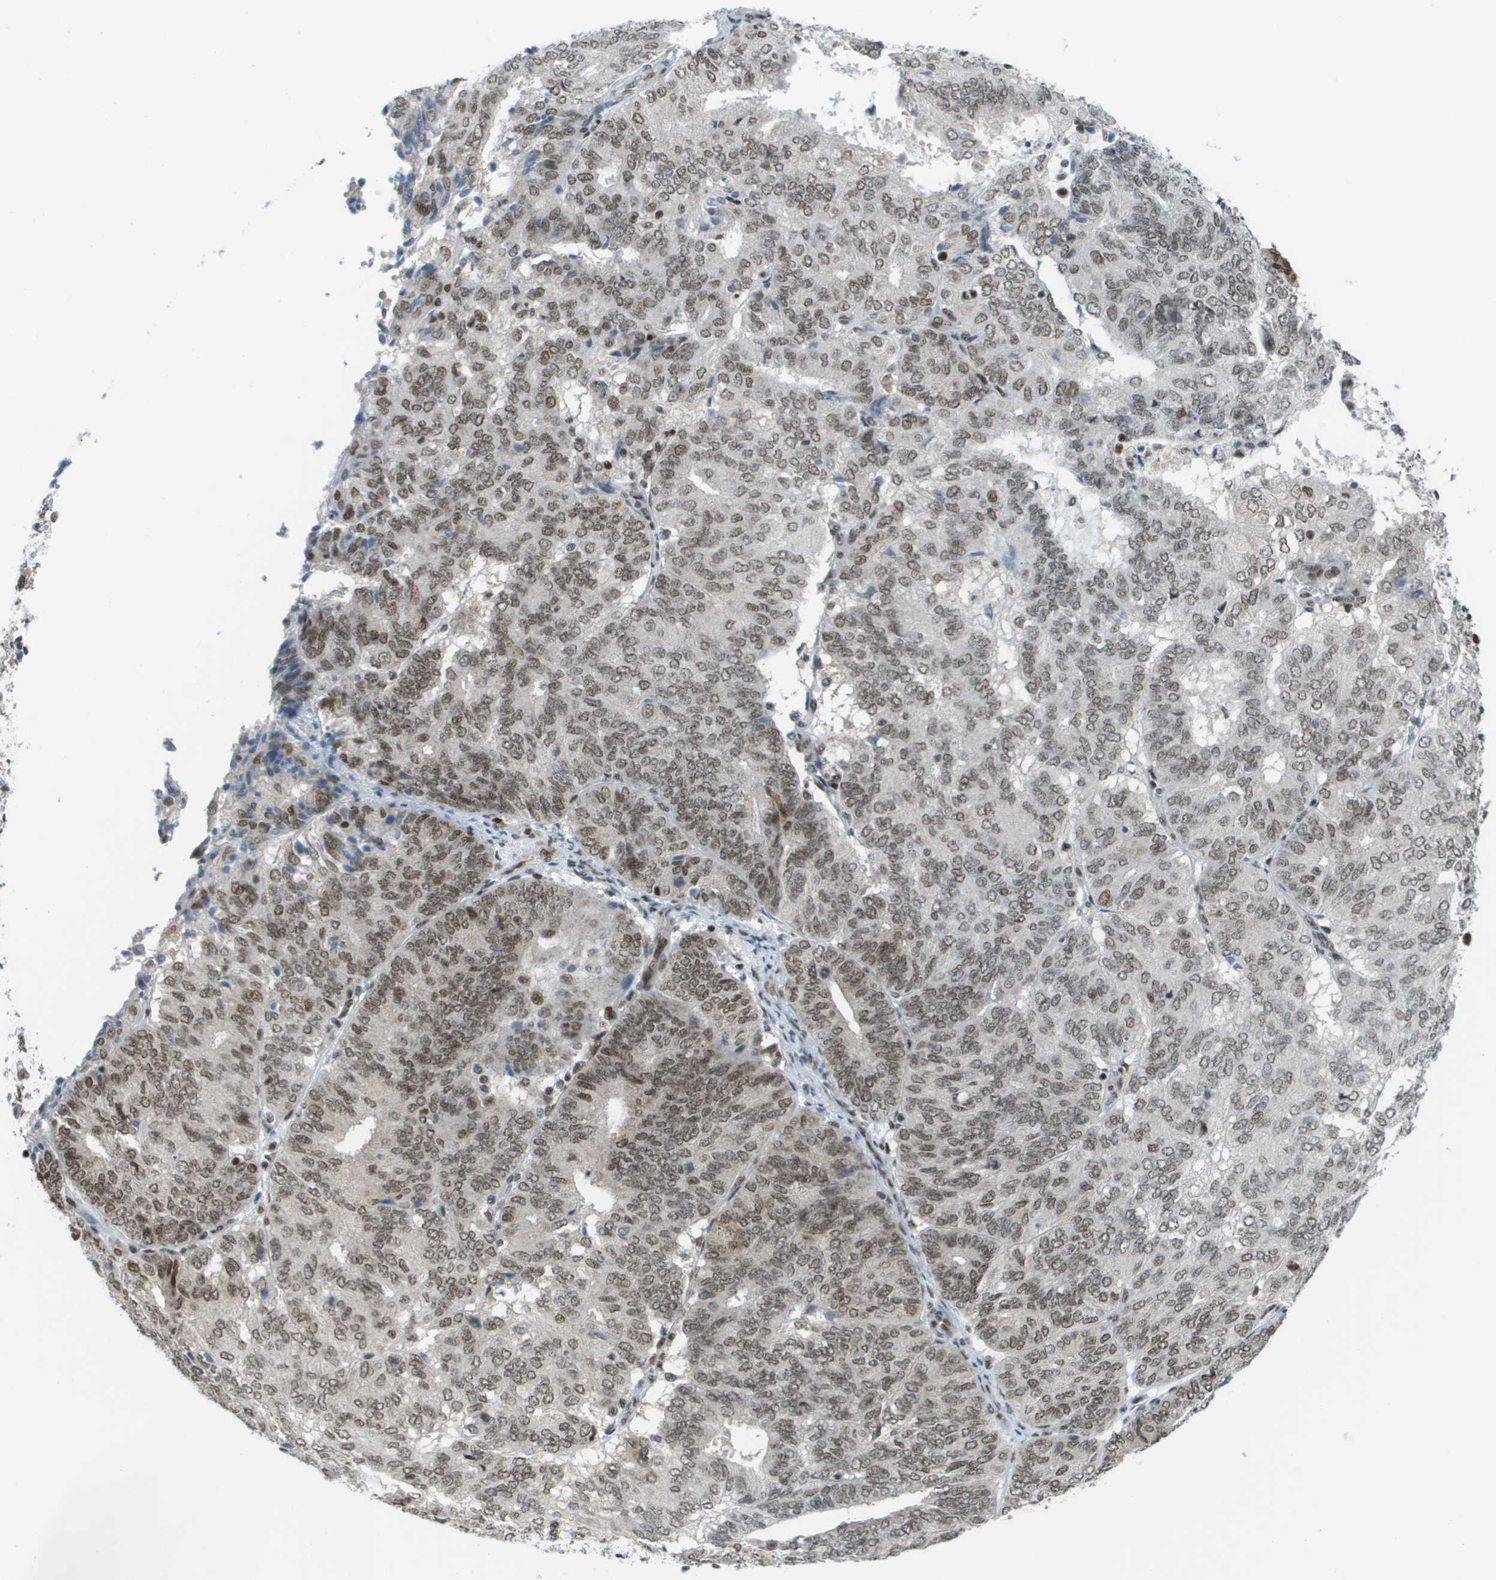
{"staining": {"intensity": "moderate", "quantity": "25%-75%", "location": "nuclear"}, "tissue": "endometrial cancer", "cell_type": "Tumor cells", "image_type": "cancer", "snomed": [{"axis": "morphology", "description": "Adenocarcinoma, NOS"}, {"axis": "topography", "description": "Uterus"}], "caption": "Immunohistochemistry (DAB (3,3'-diaminobenzidine)) staining of endometrial cancer (adenocarcinoma) exhibits moderate nuclear protein positivity in about 25%-75% of tumor cells. (IHC, brightfield microscopy, high magnification).", "gene": "IRF7", "patient": {"sex": "female", "age": 60}}